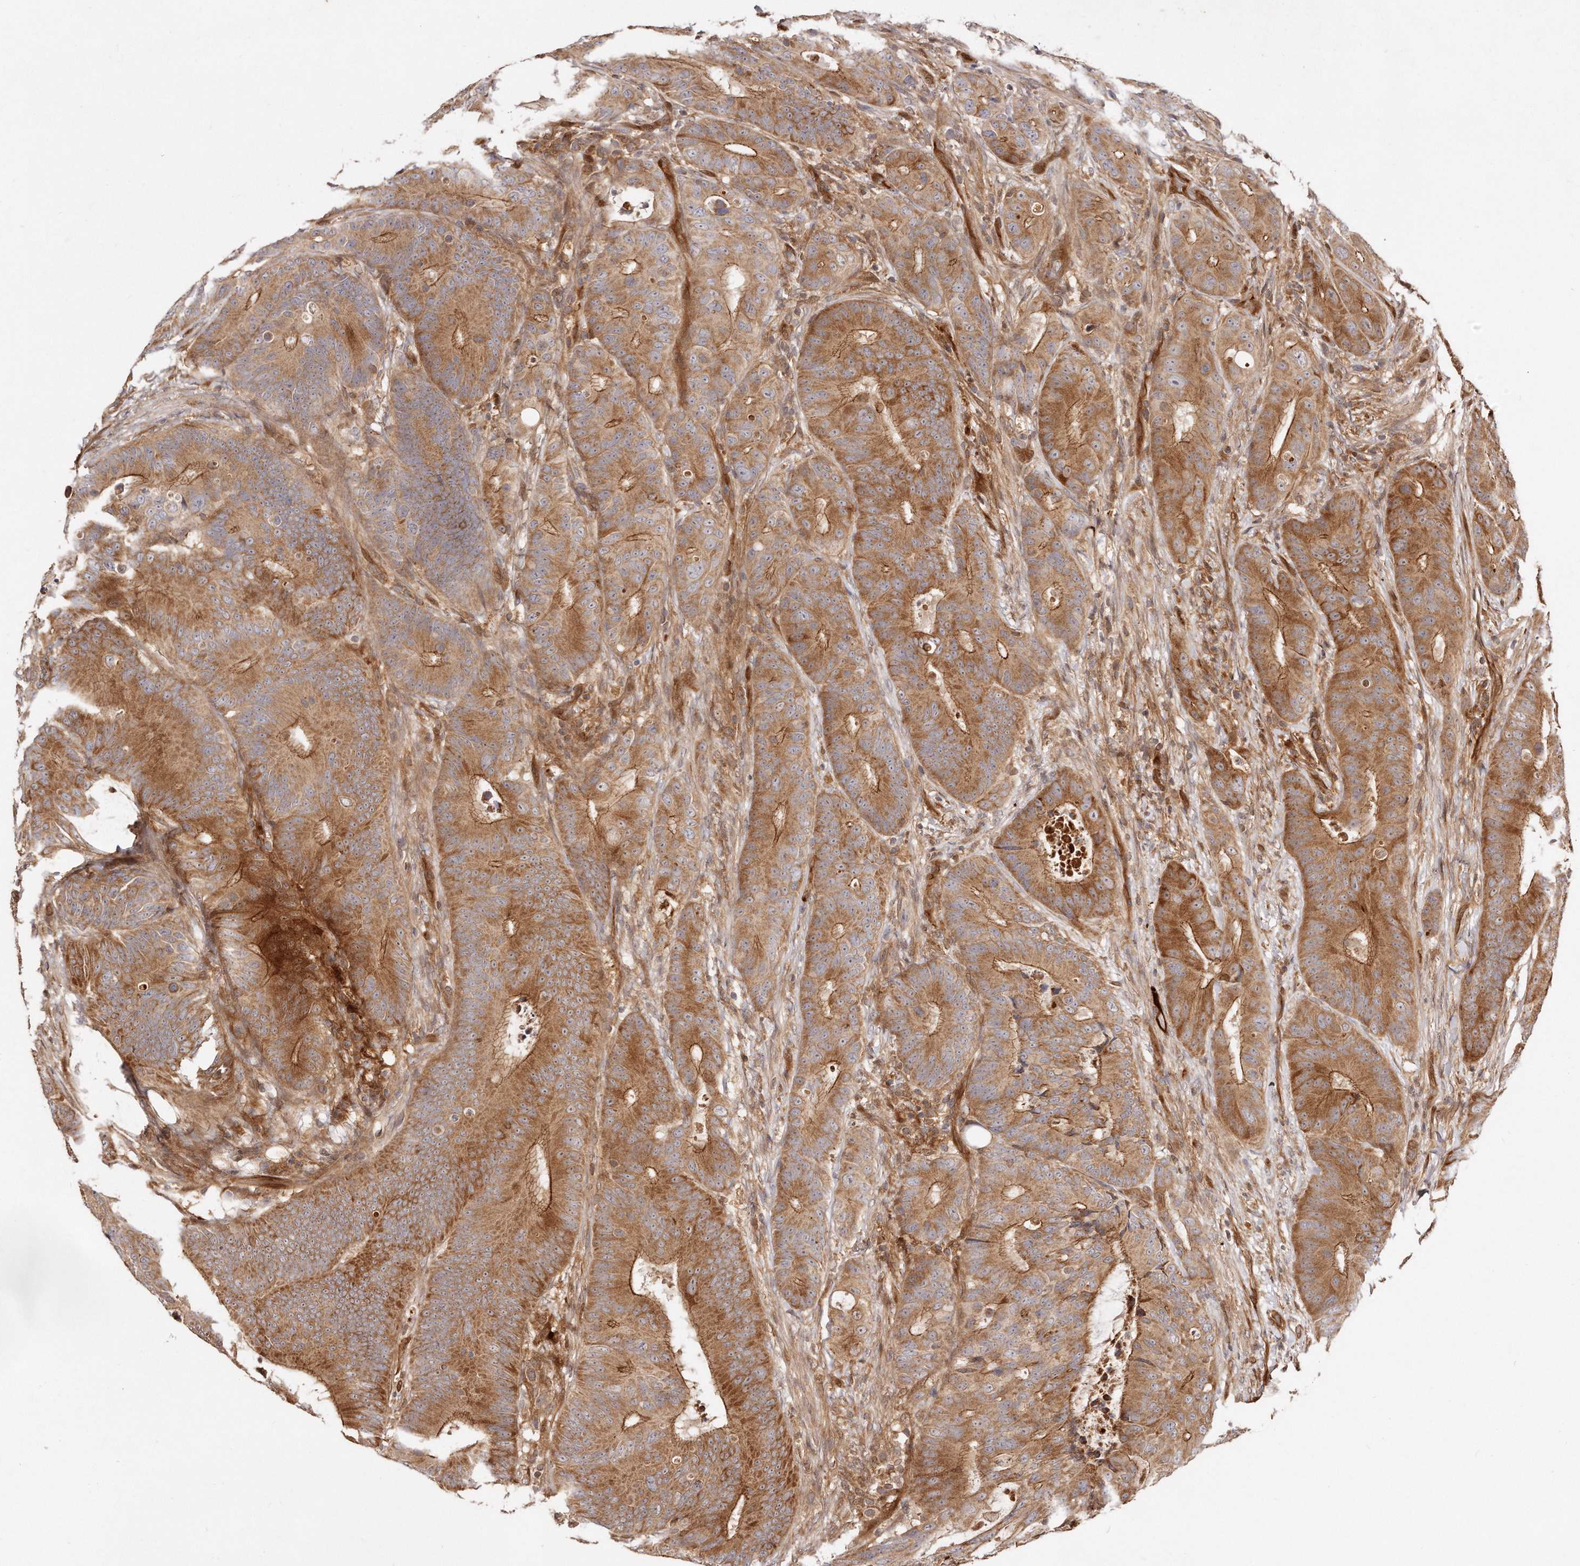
{"staining": {"intensity": "moderate", "quantity": ">75%", "location": "cytoplasmic/membranous"}, "tissue": "colorectal cancer", "cell_type": "Tumor cells", "image_type": "cancer", "snomed": [{"axis": "morphology", "description": "Adenocarcinoma, NOS"}, {"axis": "topography", "description": "Colon"}], "caption": "Immunohistochemistry of human colorectal cancer shows medium levels of moderate cytoplasmic/membranous expression in about >75% of tumor cells.", "gene": "GBP4", "patient": {"sex": "male", "age": 83}}